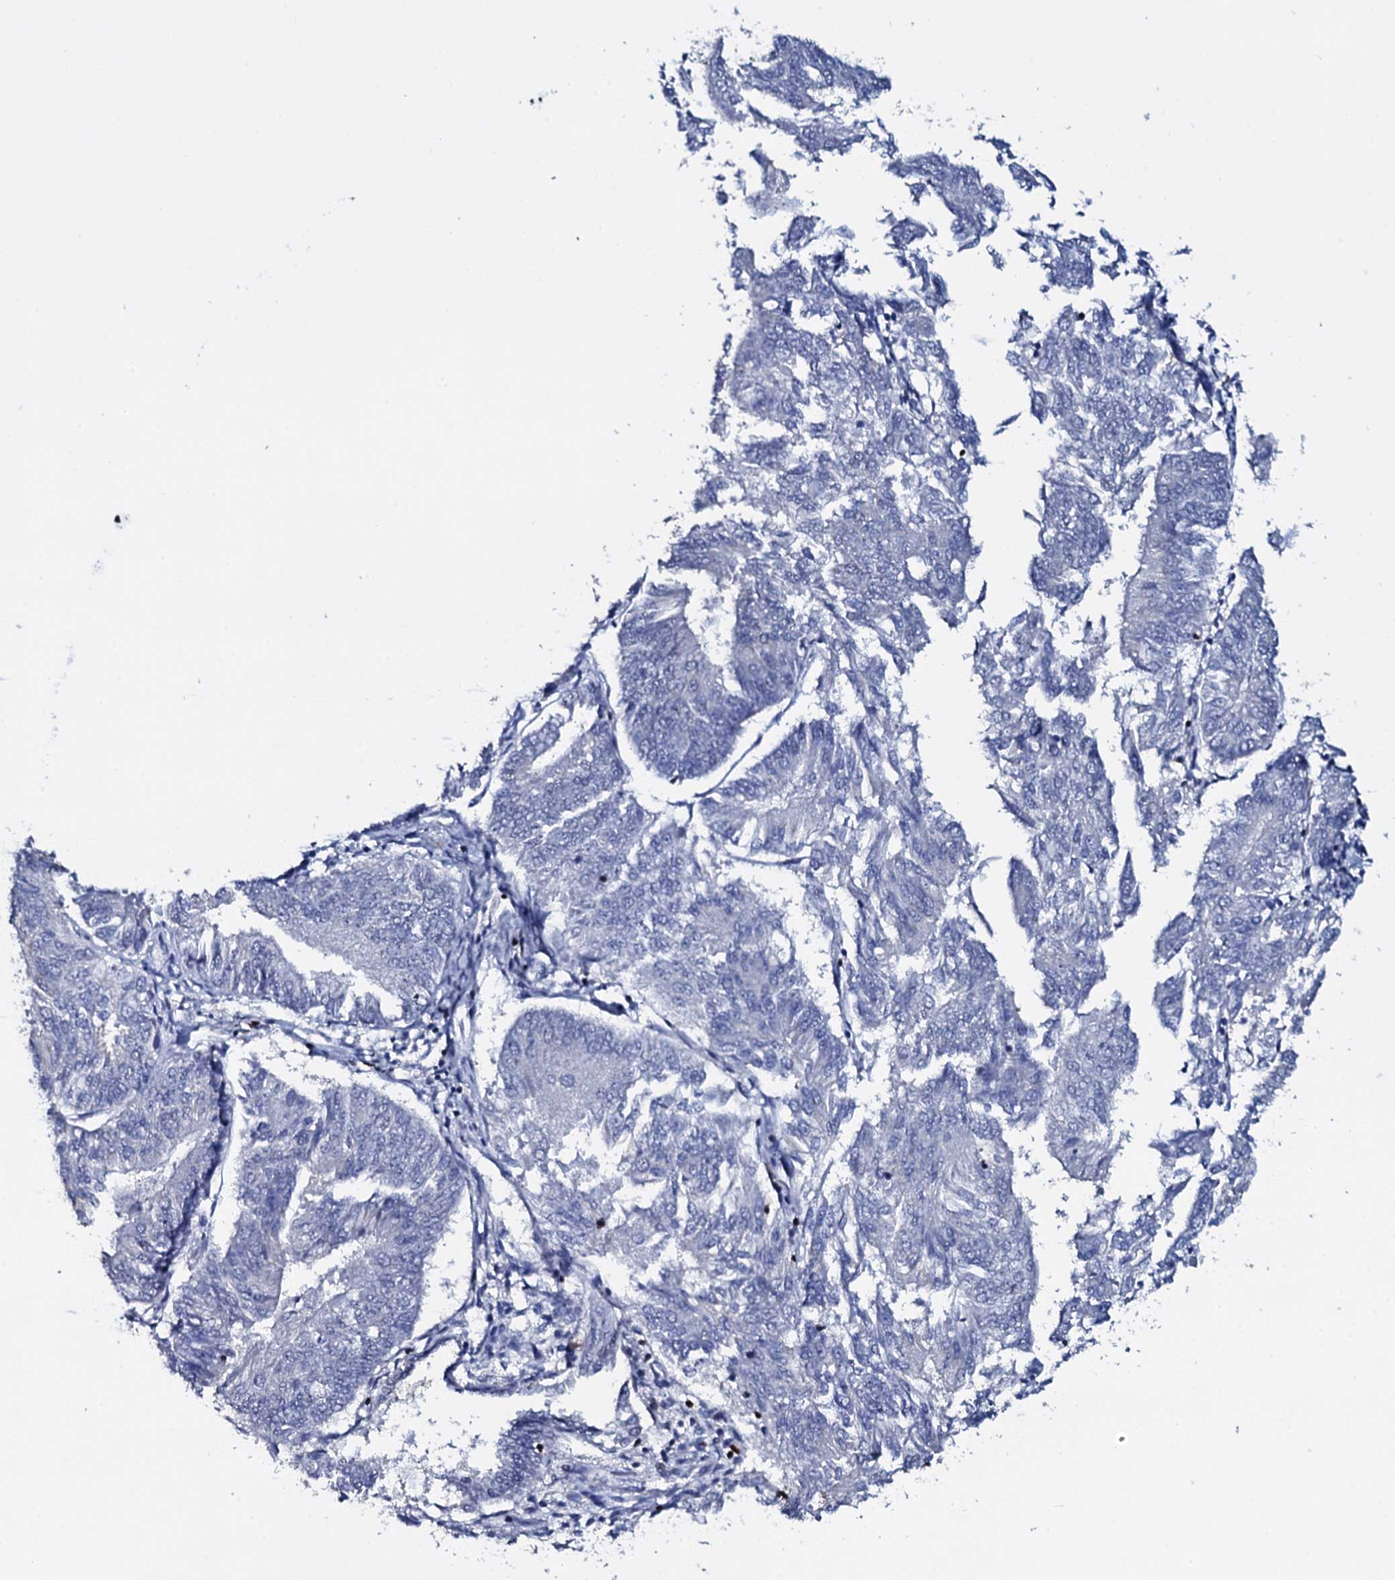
{"staining": {"intensity": "negative", "quantity": "none", "location": "none"}, "tissue": "endometrial cancer", "cell_type": "Tumor cells", "image_type": "cancer", "snomed": [{"axis": "morphology", "description": "Adenocarcinoma, NOS"}, {"axis": "topography", "description": "Endometrium"}], "caption": "IHC of endometrial adenocarcinoma reveals no positivity in tumor cells.", "gene": "NPM2", "patient": {"sex": "female", "age": 58}}